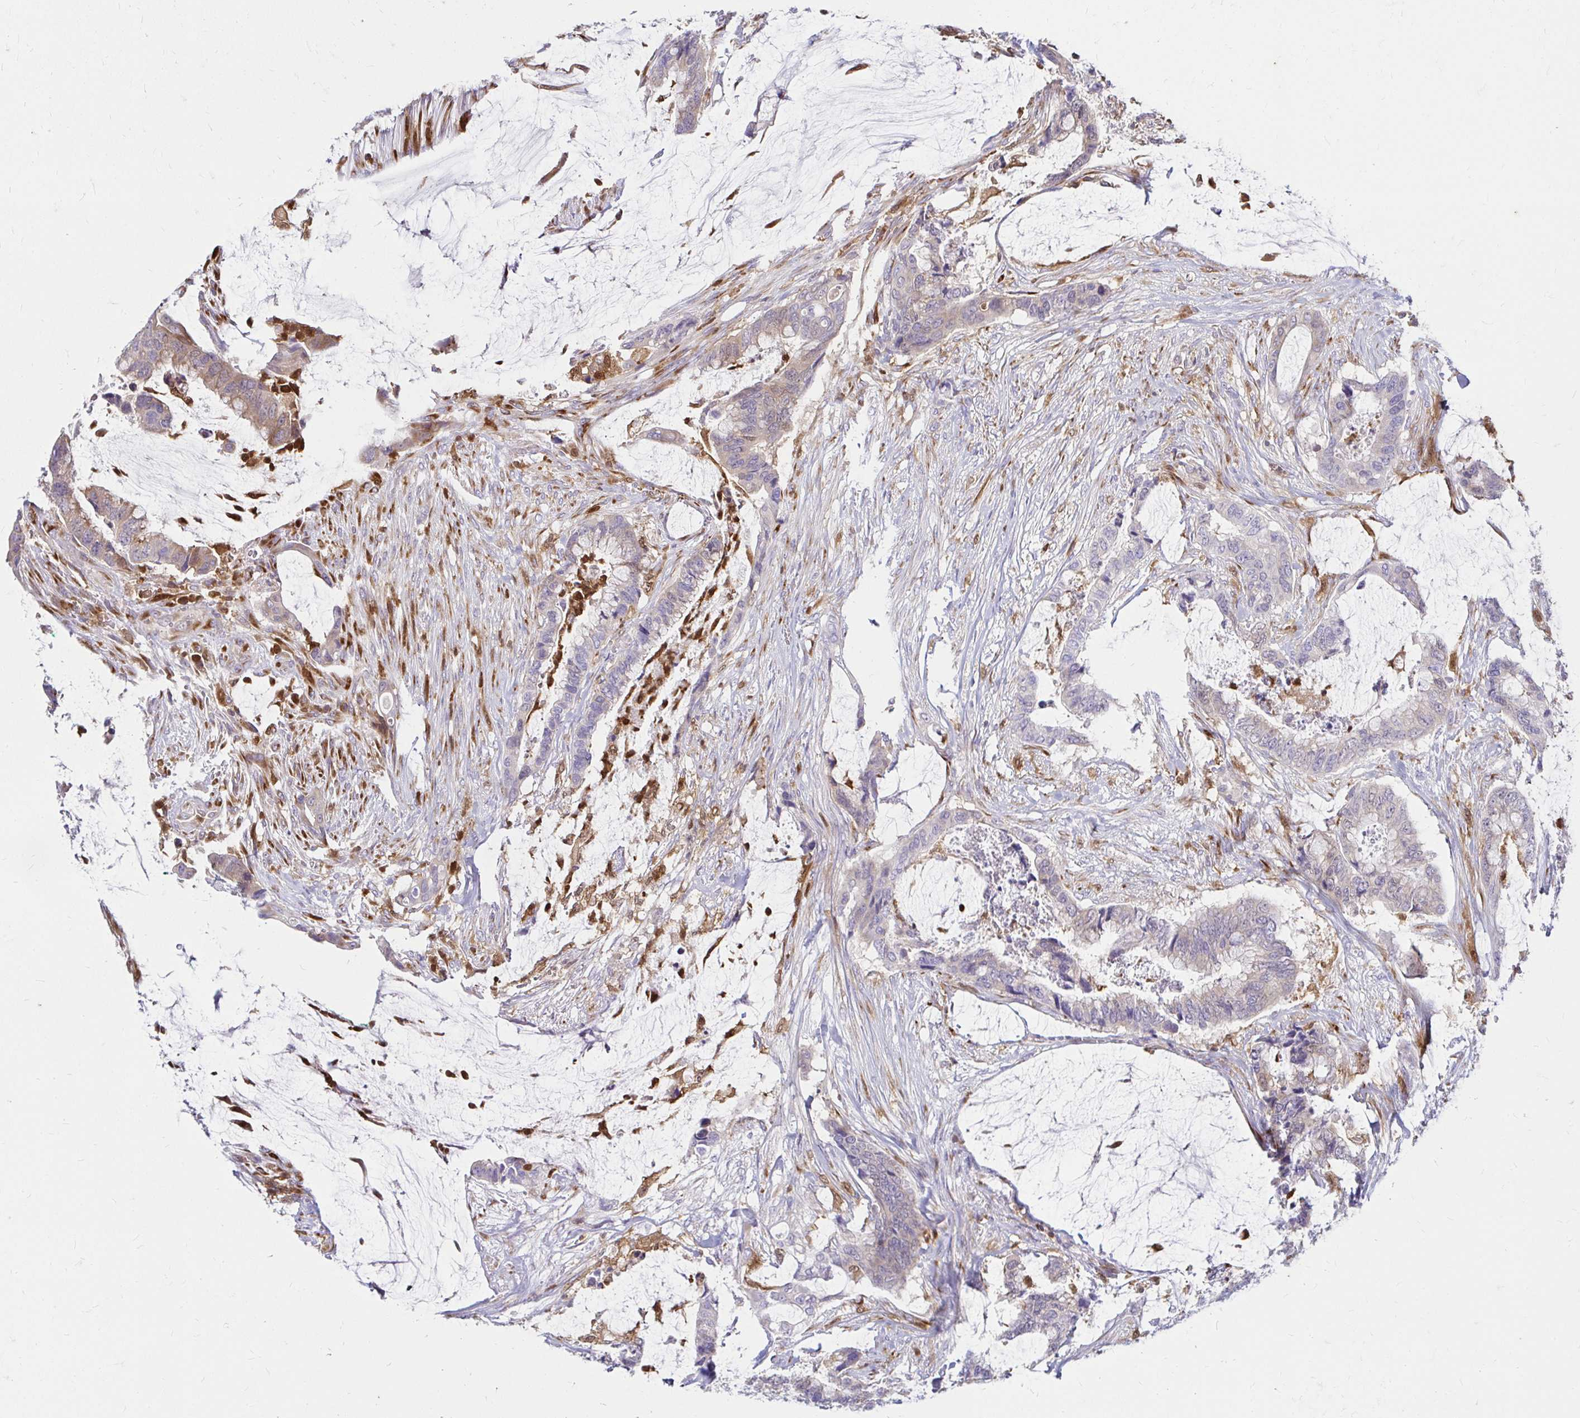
{"staining": {"intensity": "negative", "quantity": "none", "location": "none"}, "tissue": "colorectal cancer", "cell_type": "Tumor cells", "image_type": "cancer", "snomed": [{"axis": "morphology", "description": "Adenocarcinoma, NOS"}, {"axis": "topography", "description": "Rectum"}], "caption": "Immunohistochemistry (IHC) image of neoplastic tissue: colorectal cancer stained with DAB exhibits no significant protein expression in tumor cells. (Immunohistochemistry, brightfield microscopy, high magnification).", "gene": "PYCARD", "patient": {"sex": "female", "age": 59}}